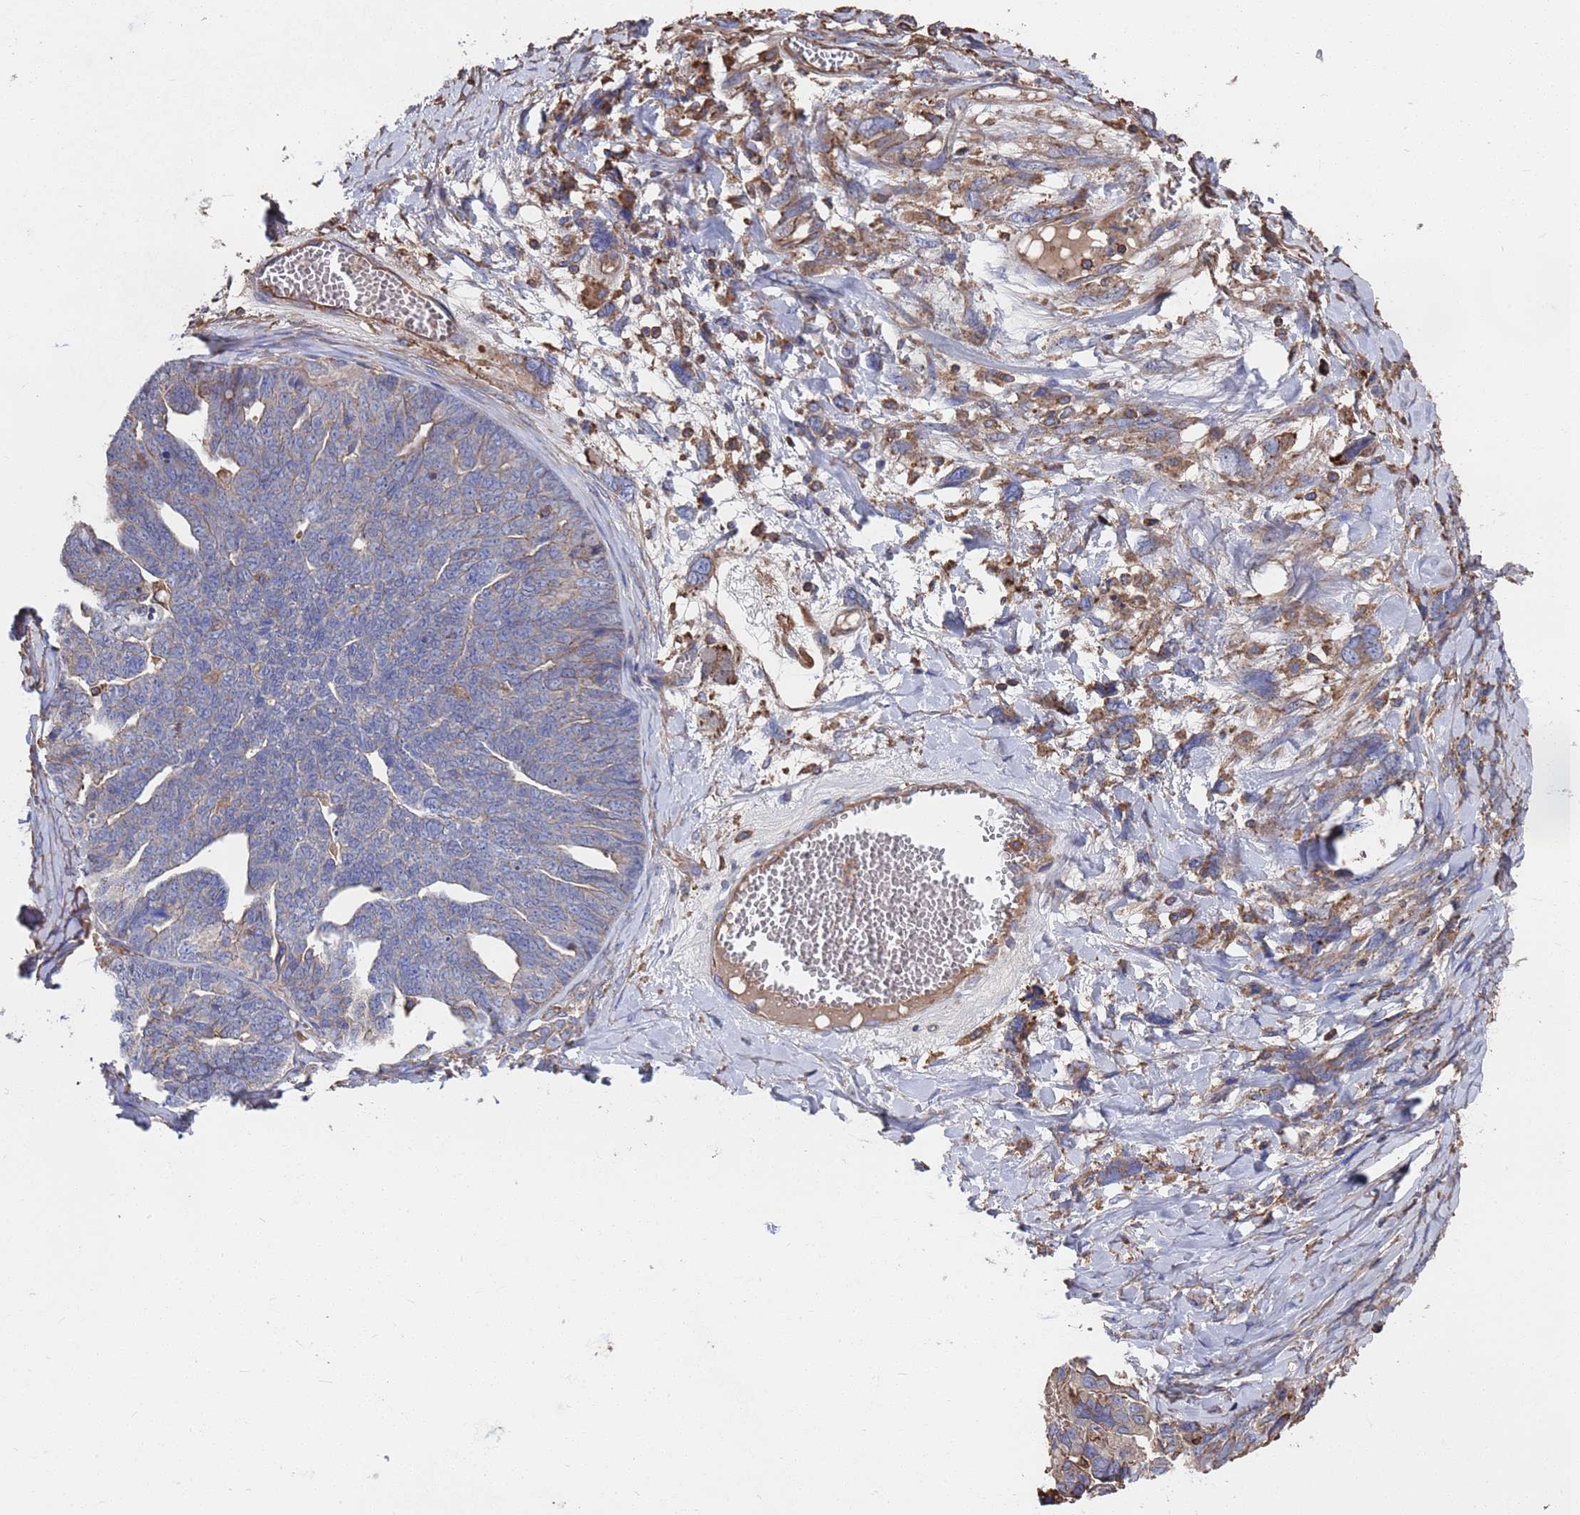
{"staining": {"intensity": "negative", "quantity": "none", "location": "none"}, "tissue": "ovarian cancer", "cell_type": "Tumor cells", "image_type": "cancer", "snomed": [{"axis": "morphology", "description": "Cystadenocarcinoma, serous, NOS"}, {"axis": "topography", "description": "Ovary"}], "caption": "Tumor cells are negative for protein expression in human serous cystadenocarcinoma (ovarian).", "gene": "PYCR1", "patient": {"sex": "female", "age": 79}}